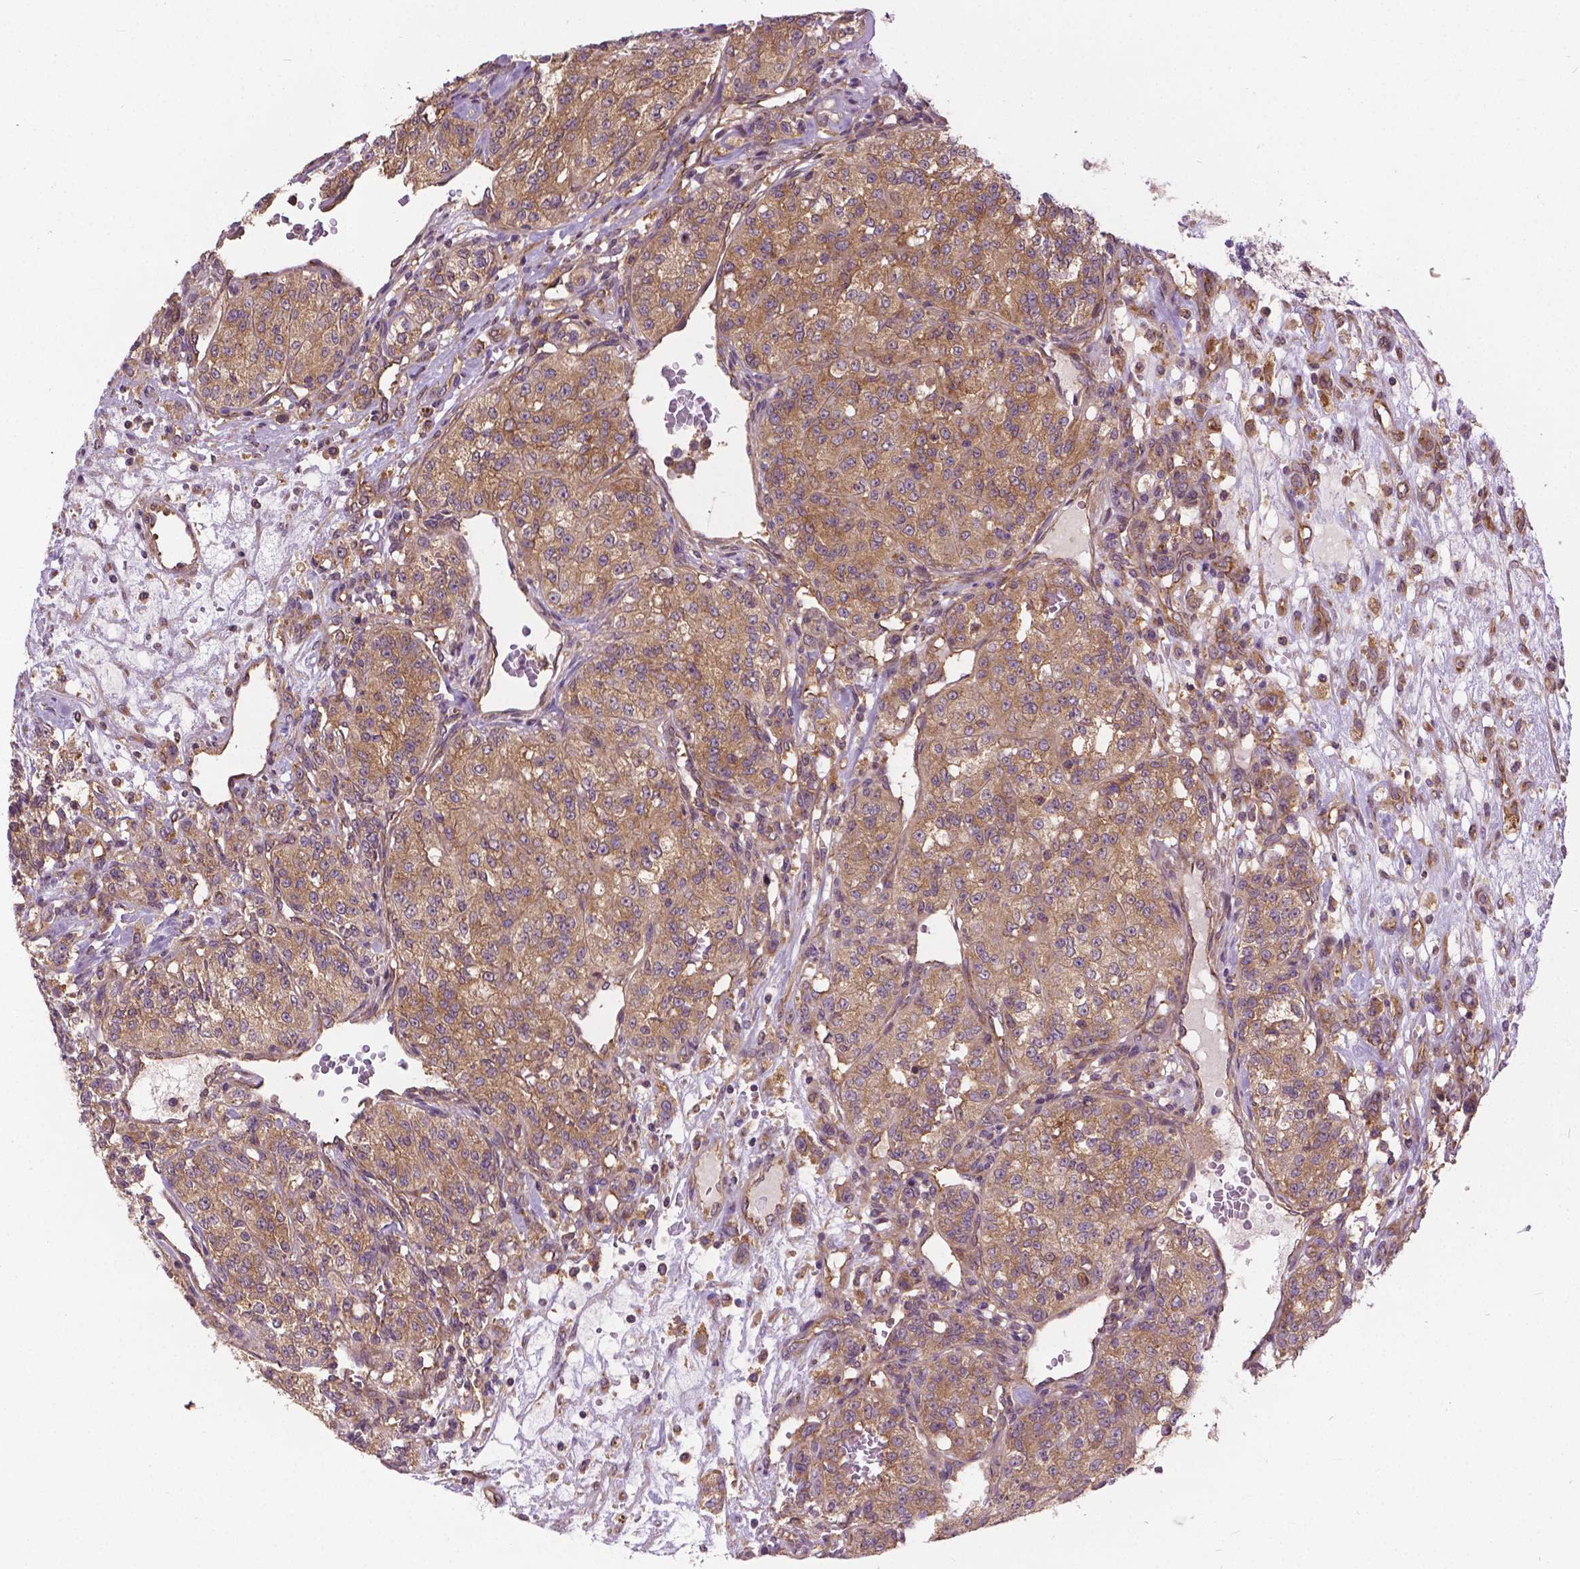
{"staining": {"intensity": "weak", "quantity": ">75%", "location": "cytoplasmic/membranous"}, "tissue": "renal cancer", "cell_type": "Tumor cells", "image_type": "cancer", "snomed": [{"axis": "morphology", "description": "Adenocarcinoma, NOS"}, {"axis": "topography", "description": "Kidney"}], "caption": "Immunohistochemistry photomicrograph of neoplastic tissue: renal cancer stained using immunohistochemistry (IHC) exhibits low levels of weak protein expression localized specifically in the cytoplasmic/membranous of tumor cells, appearing as a cytoplasmic/membranous brown color.", "gene": "MZT1", "patient": {"sex": "female", "age": 63}}